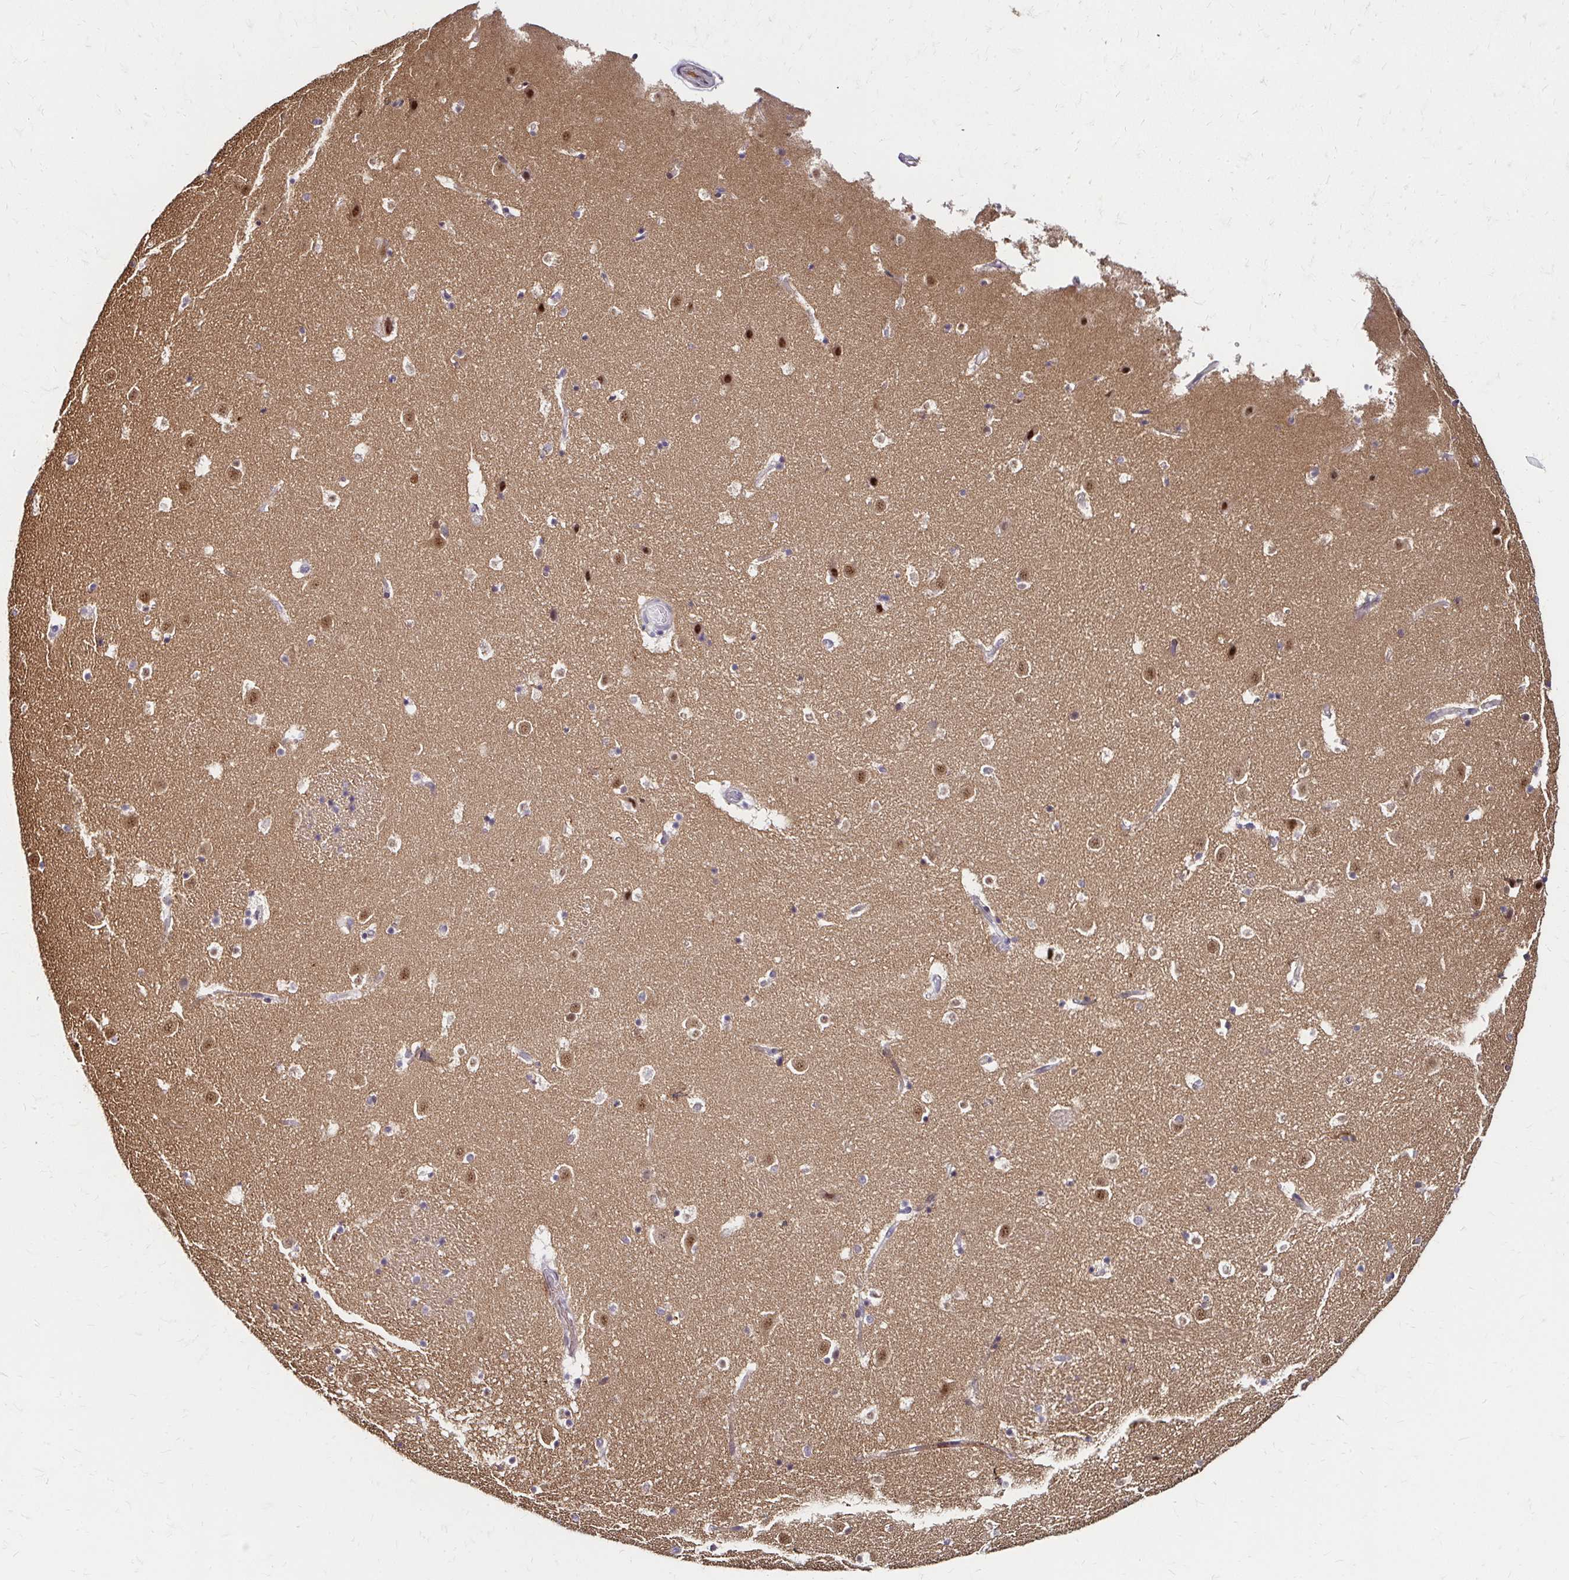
{"staining": {"intensity": "negative", "quantity": "none", "location": "none"}, "tissue": "caudate", "cell_type": "Glial cells", "image_type": "normal", "snomed": [{"axis": "morphology", "description": "Normal tissue, NOS"}, {"axis": "topography", "description": "Lateral ventricle wall"}], "caption": "Glial cells are negative for protein expression in benign human caudate. (Immunohistochemistry (ihc), brightfield microscopy, high magnification).", "gene": "GUCY1A1", "patient": {"sex": "male", "age": 37}}